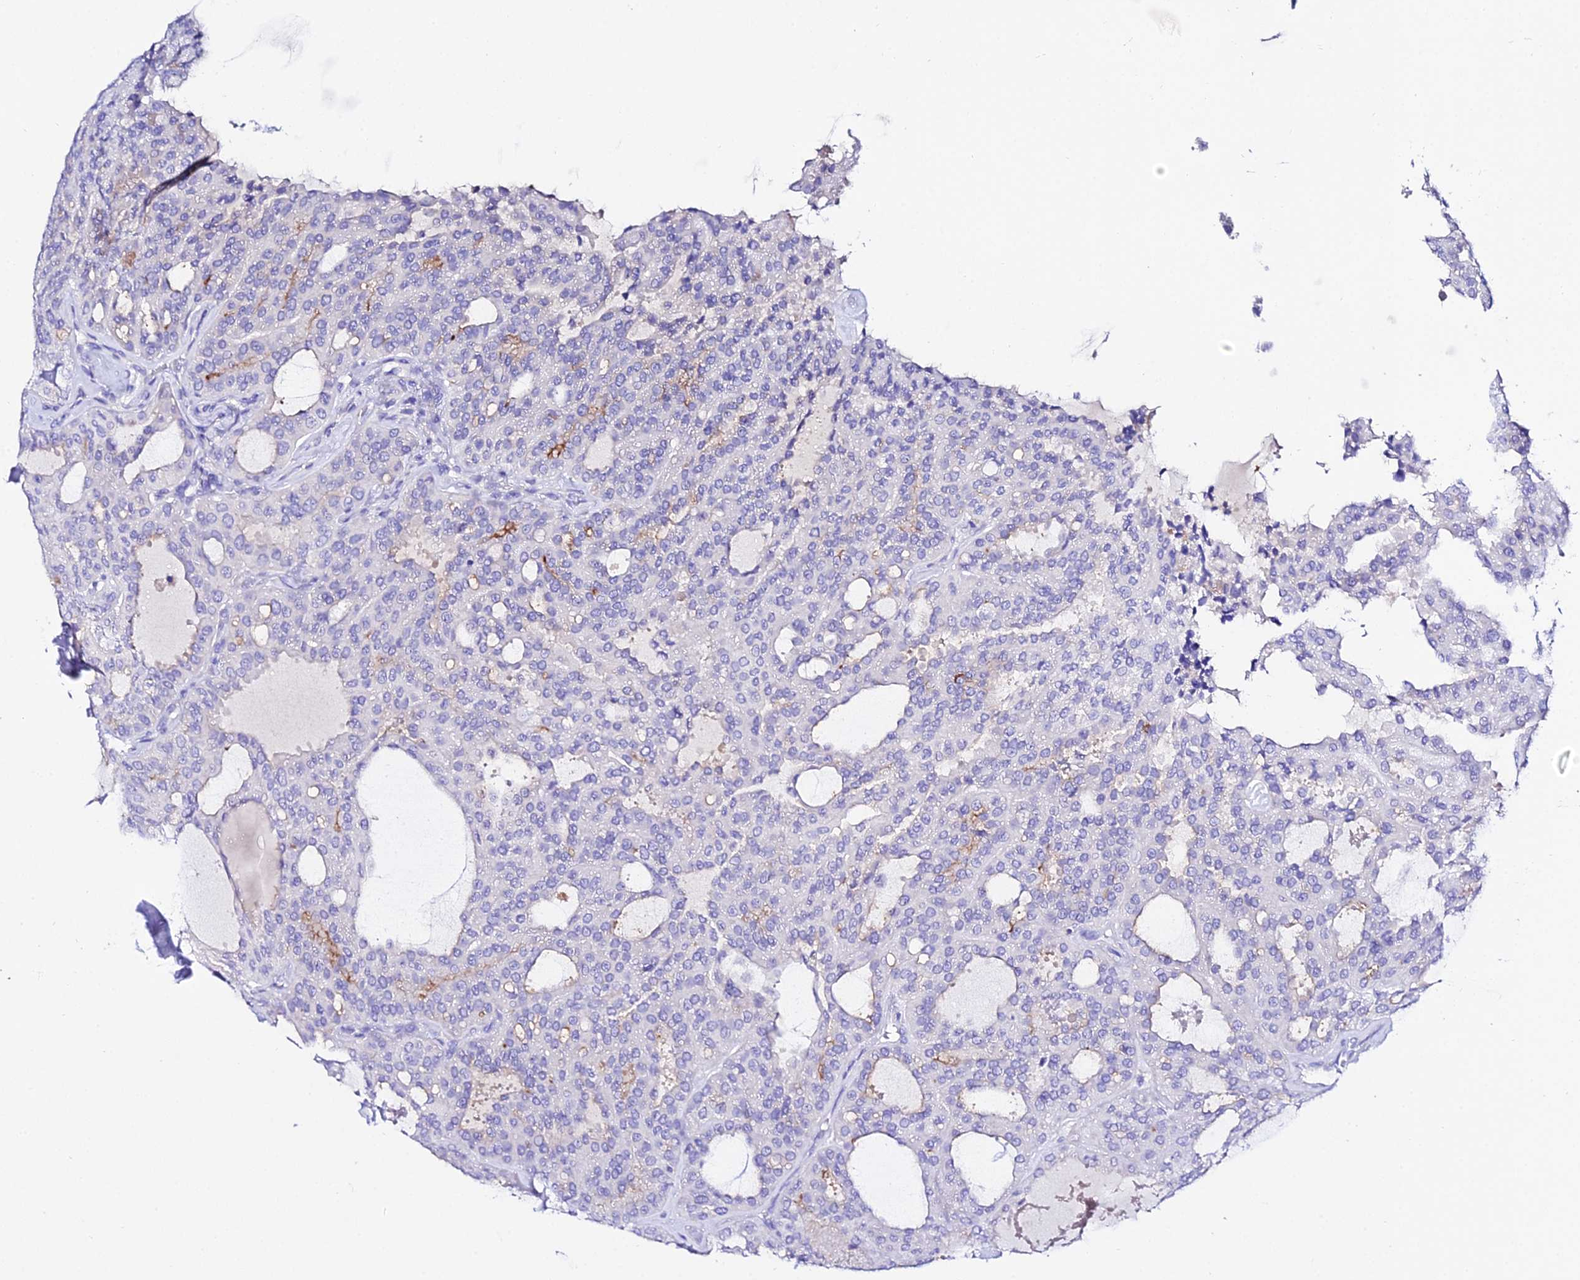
{"staining": {"intensity": "negative", "quantity": "none", "location": "none"}, "tissue": "thyroid cancer", "cell_type": "Tumor cells", "image_type": "cancer", "snomed": [{"axis": "morphology", "description": "Follicular adenoma carcinoma, NOS"}, {"axis": "topography", "description": "Thyroid gland"}], "caption": "Immunohistochemistry (IHC) histopathology image of thyroid follicular adenoma carcinoma stained for a protein (brown), which shows no staining in tumor cells.", "gene": "TMEM117", "patient": {"sex": "male", "age": 75}}